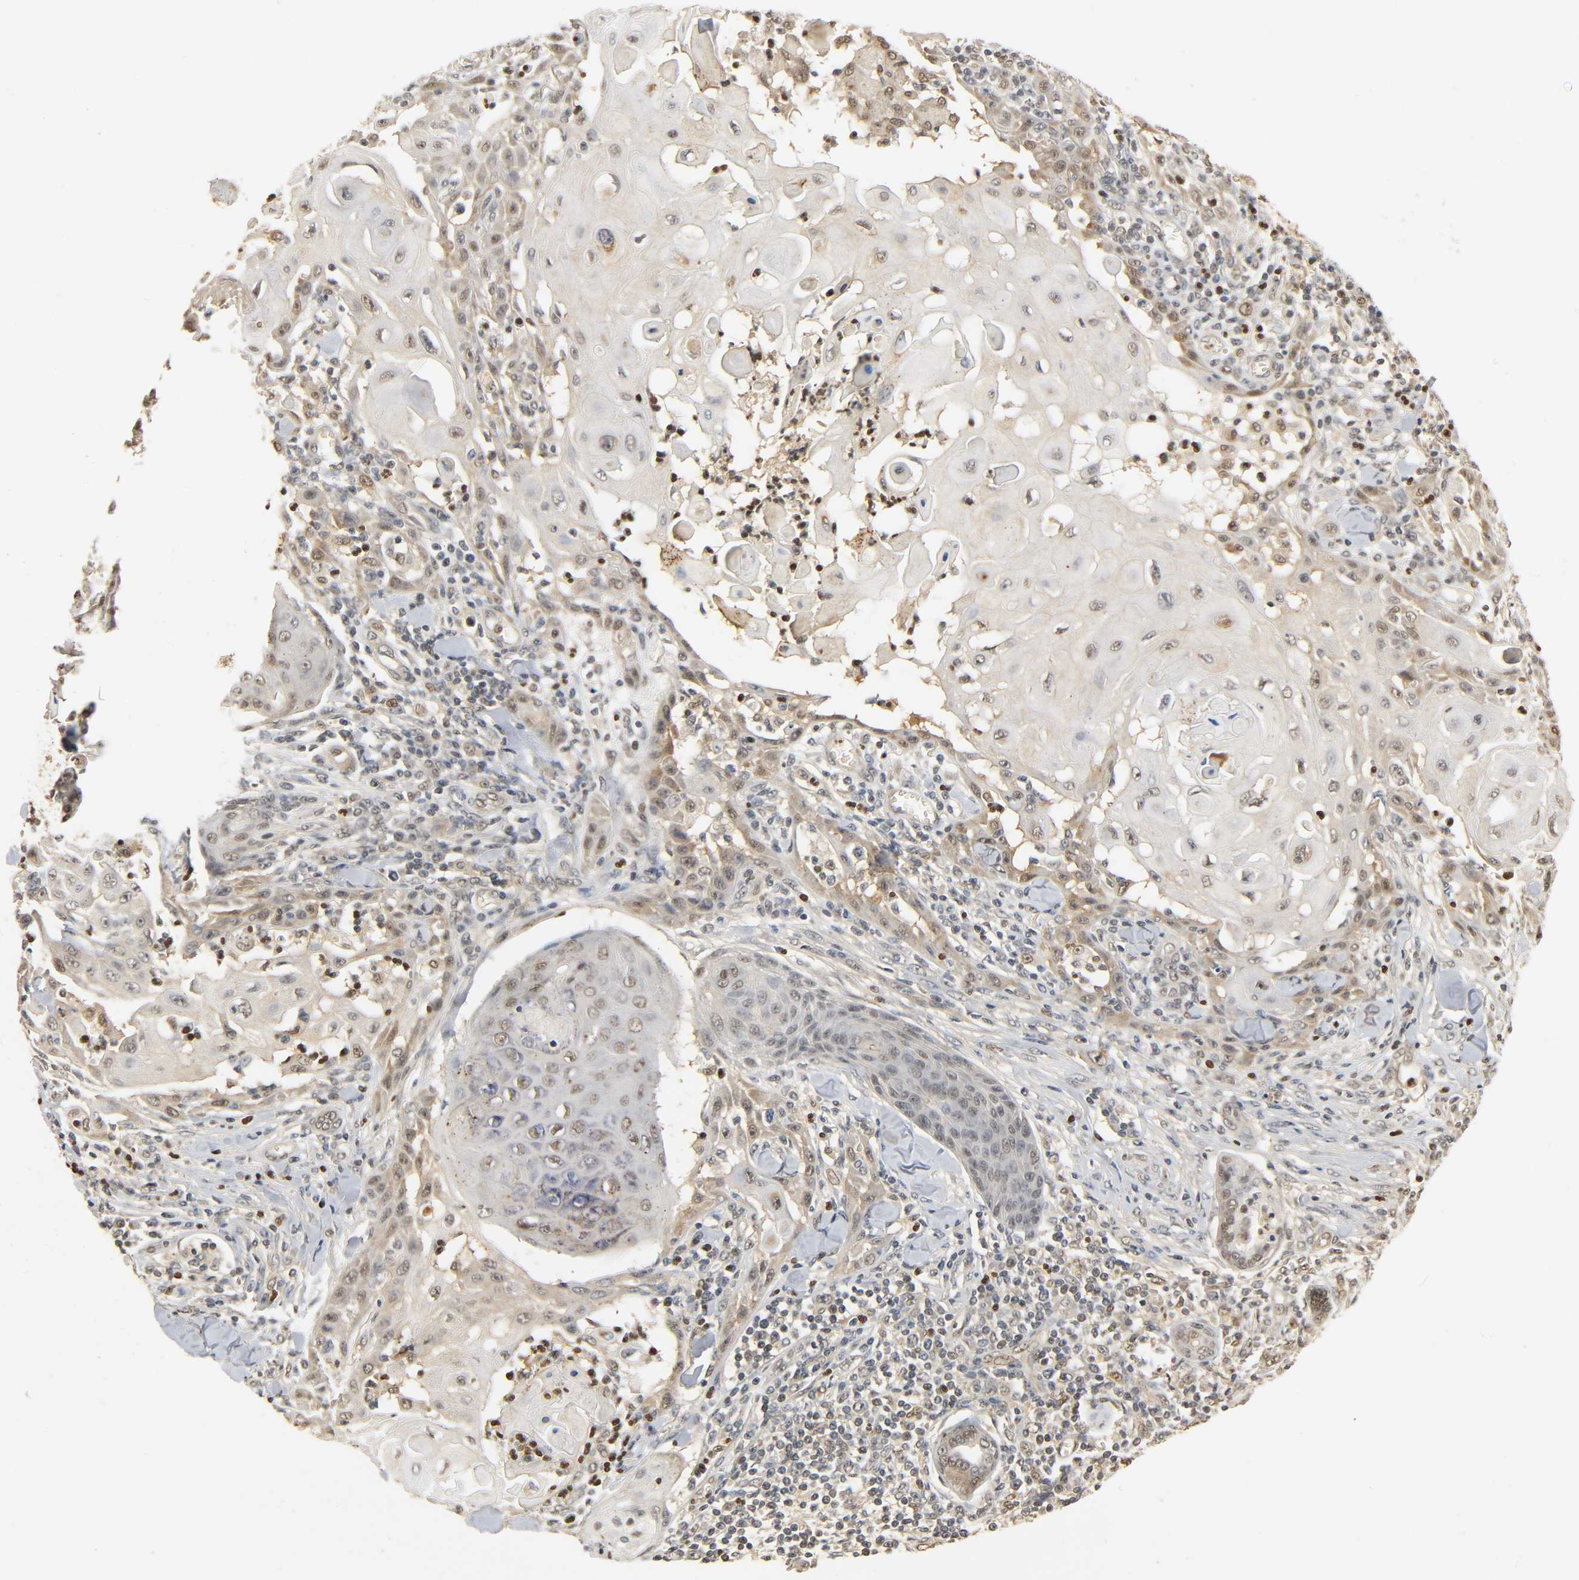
{"staining": {"intensity": "weak", "quantity": ">75%", "location": "cytoplasmic/membranous,nuclear"}, "tissue": "skin cancer", "cell_type": "Tumor cells", "image_type": "cancer", "snomed": [{"axis": "morphology", "description": "Squamous cell carcinoma, NOS"}, {"axis": "topography", "description": "Skin"}], "caption": "Skin squamous cell carcinoma stained with DAB IHC reveals low levels of weak cytoplasmic/membranous and nuclear staining in about >75% of tumor cells.", "gene": "ZFPM2", "patient": {"sex": "male", "age": 24}}